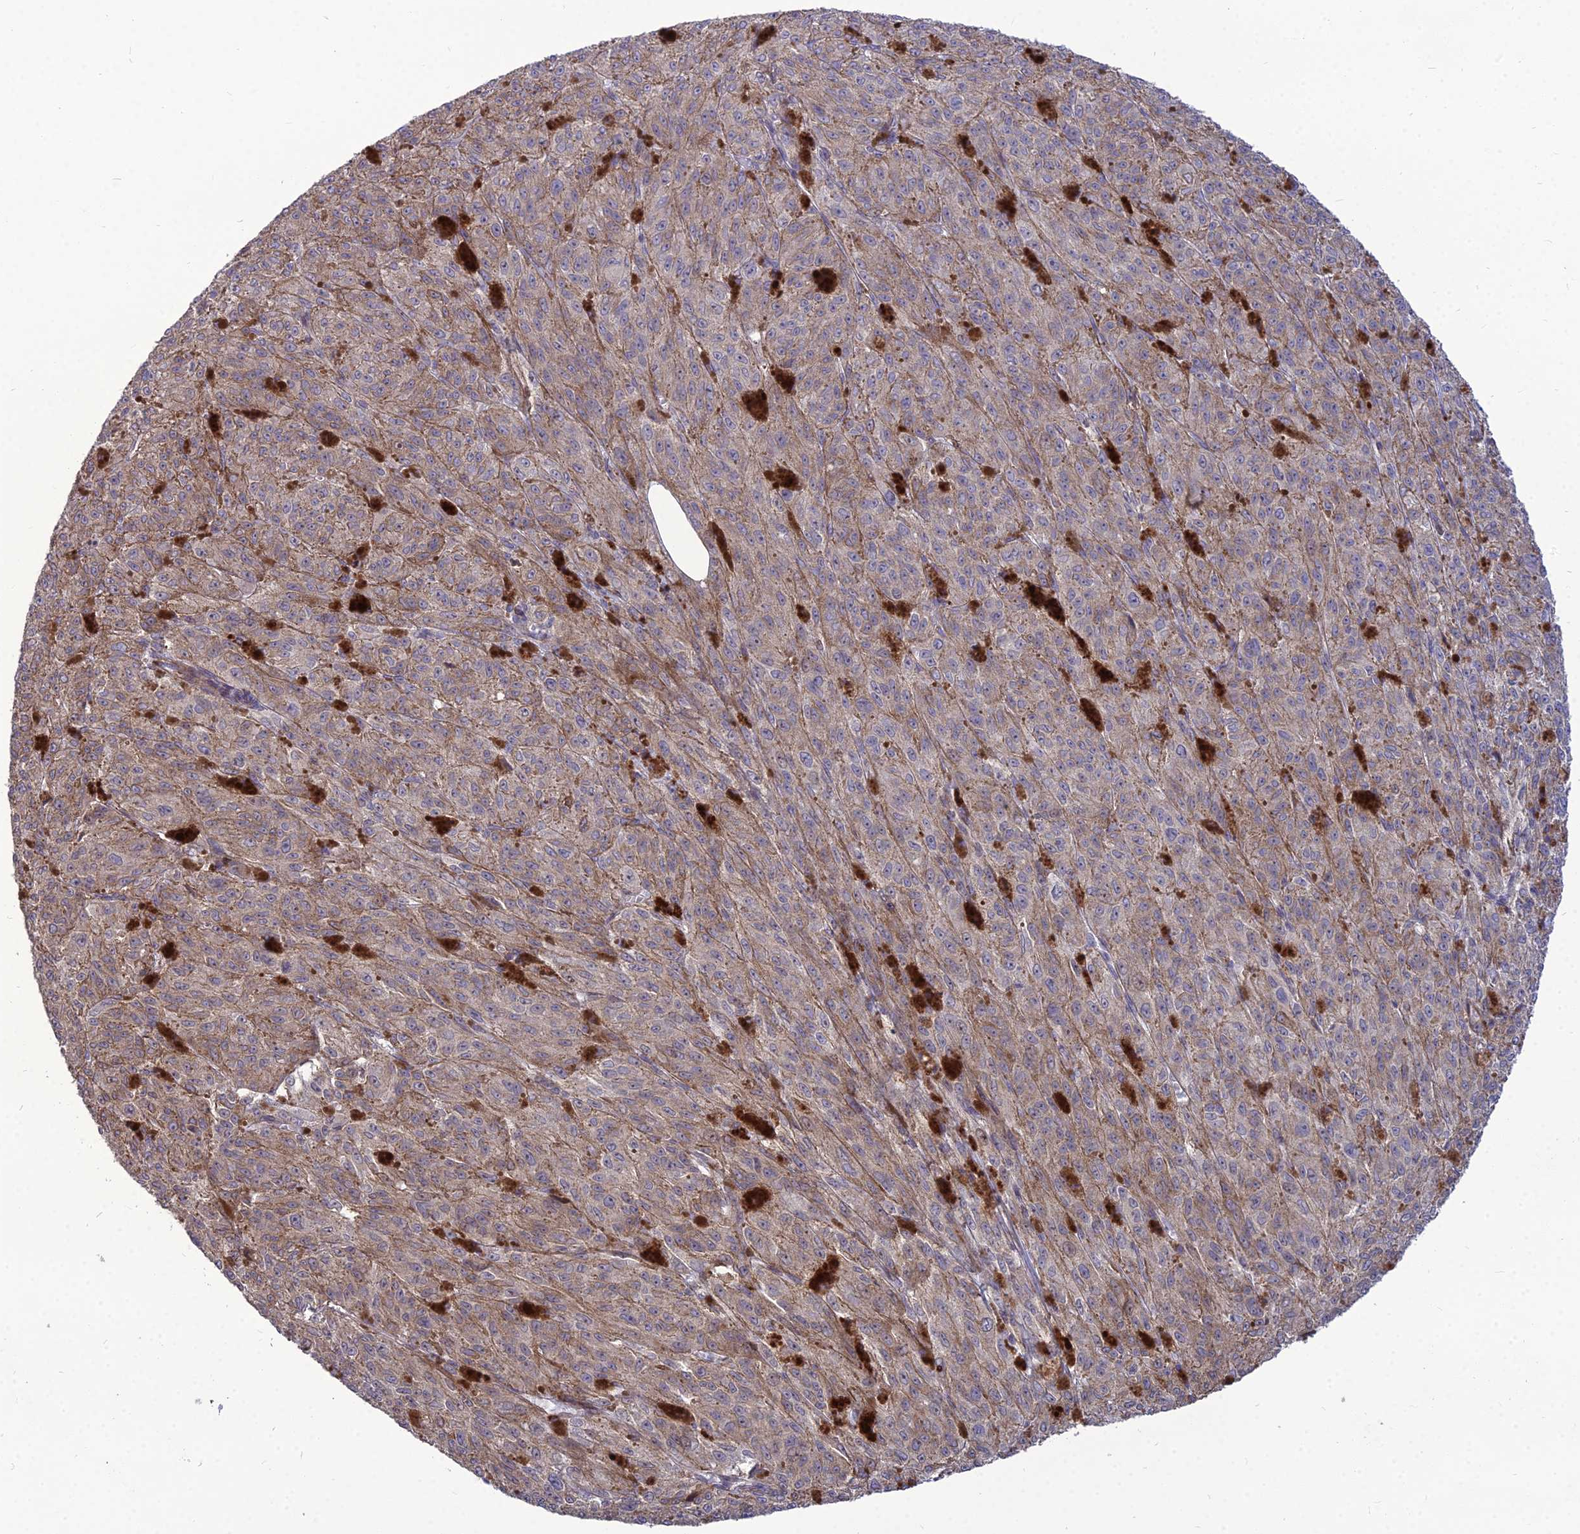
{"staining": {"intensity": "weak", "quantity": ">75%", "location": "cytoplasmic/membranous"}, "tissue": "melanoma", "cell_type": "Tumor cells", "image_type": "cancer", "snomed": [{"axis": "morphology", "description": "Malignant melanoma, NOS"}, {"axis": "topography", "description": "Skin"}], "caption": "Malignant melanoma tissue reveals weak cytoplasmic/membranous staining in about >75% of tumor cells (Brightfield microscopy of DAB IHC at high magnification).", "gene": "TSPYL2", "patient": {"sex": "female", "age": 52}}